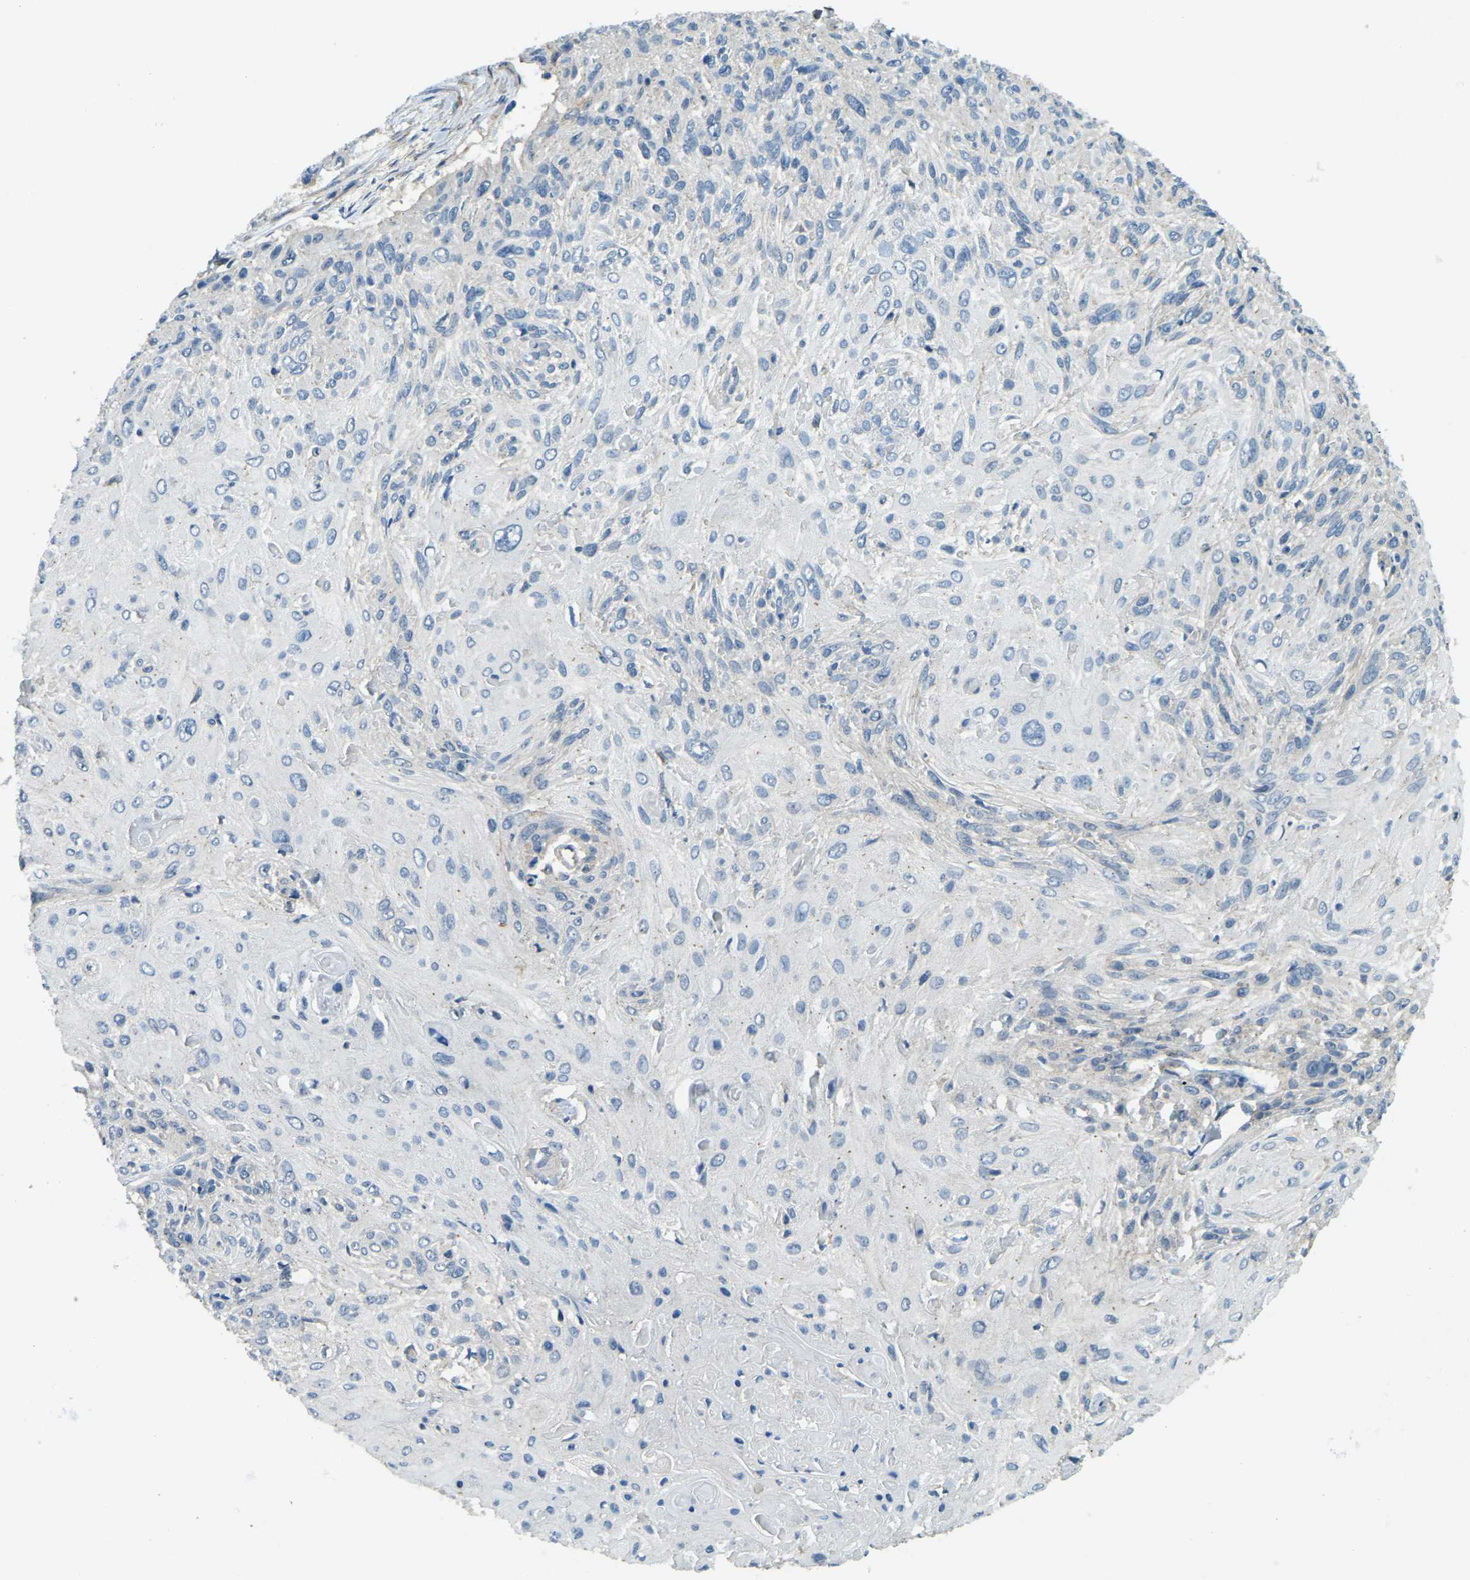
{"staining": {"intensity": "negative", "quantity": "none", "location": "none"}, "tissue": "cervical cancer", "cell_type": "Tumor cells", "image_type": "cancer", "snomed": [{"axis": "morphology", "description": "Squamous cell carcinoma, NOS"}, {"axis": "topography", "description": "Cervix"}], "caption": "Cervical cancer stained for a protein using IHC demonstrates no positivity tumor cells.", "gene": "ERGIC1", "patient": {"sex": "female", "age": 51}}